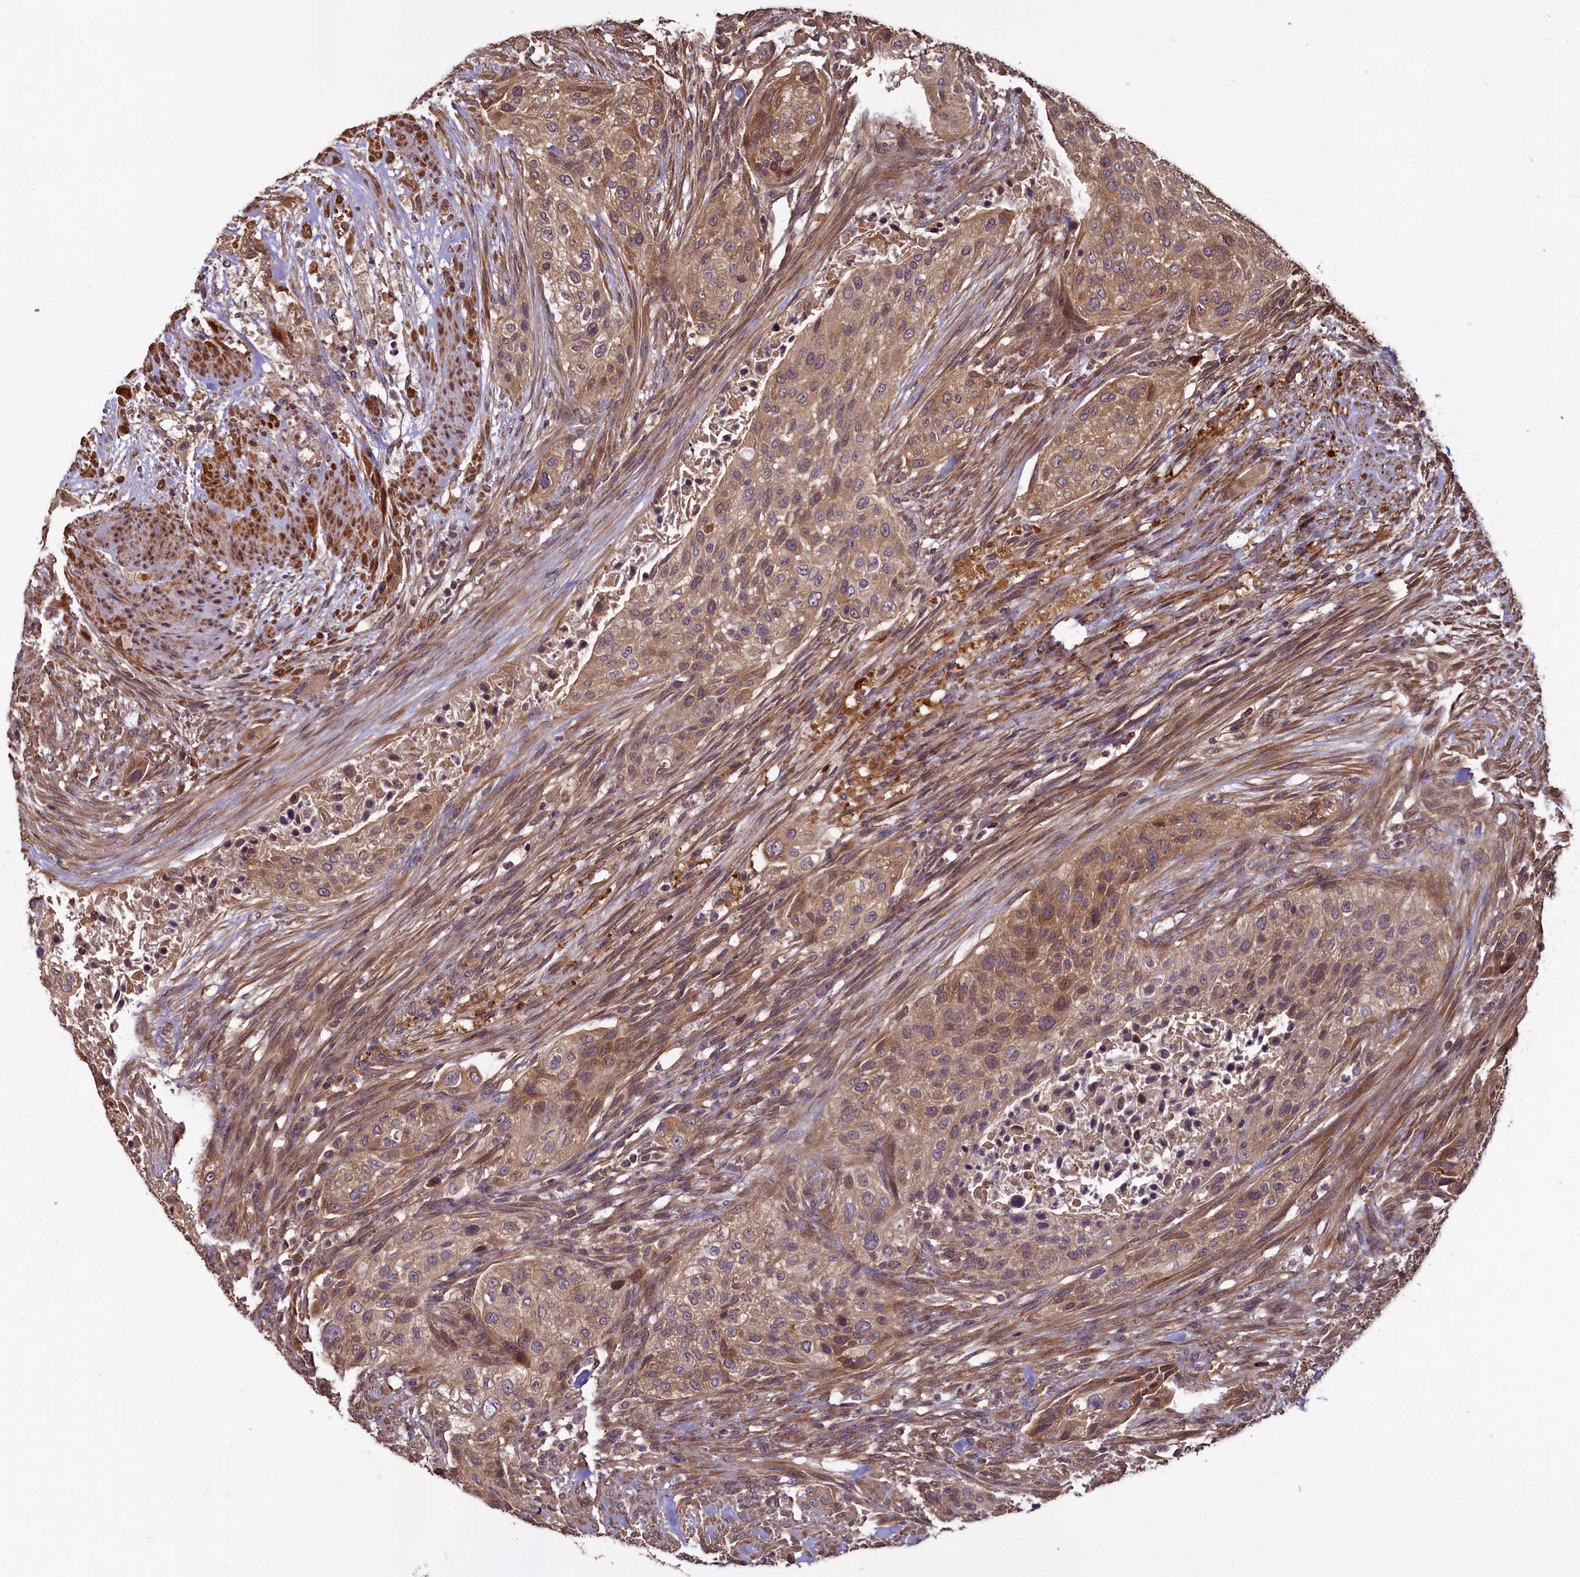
{"staining": {"intensity": "moderate", "quantity": ">75%", "location": "cytoplasmic/membranous"}, "tissue": "urothelial cancer", "cell_type": "Tumor cells", "image_type": "cancer", "snomed": [{"axis": "morphology", "description": "Urothelial carcinoma, High grade"}, {"axis": "topography", "description": "Urinary bladder"}], "caption": "Protein positivity by IHC demonstrates moderate cytoplasmic/membranous expression in about >75% of tumor cells in urothelial carcinoma (high-grade).", "gene": "NUDT6", "patient": {"sex": "male", "age": 35}}